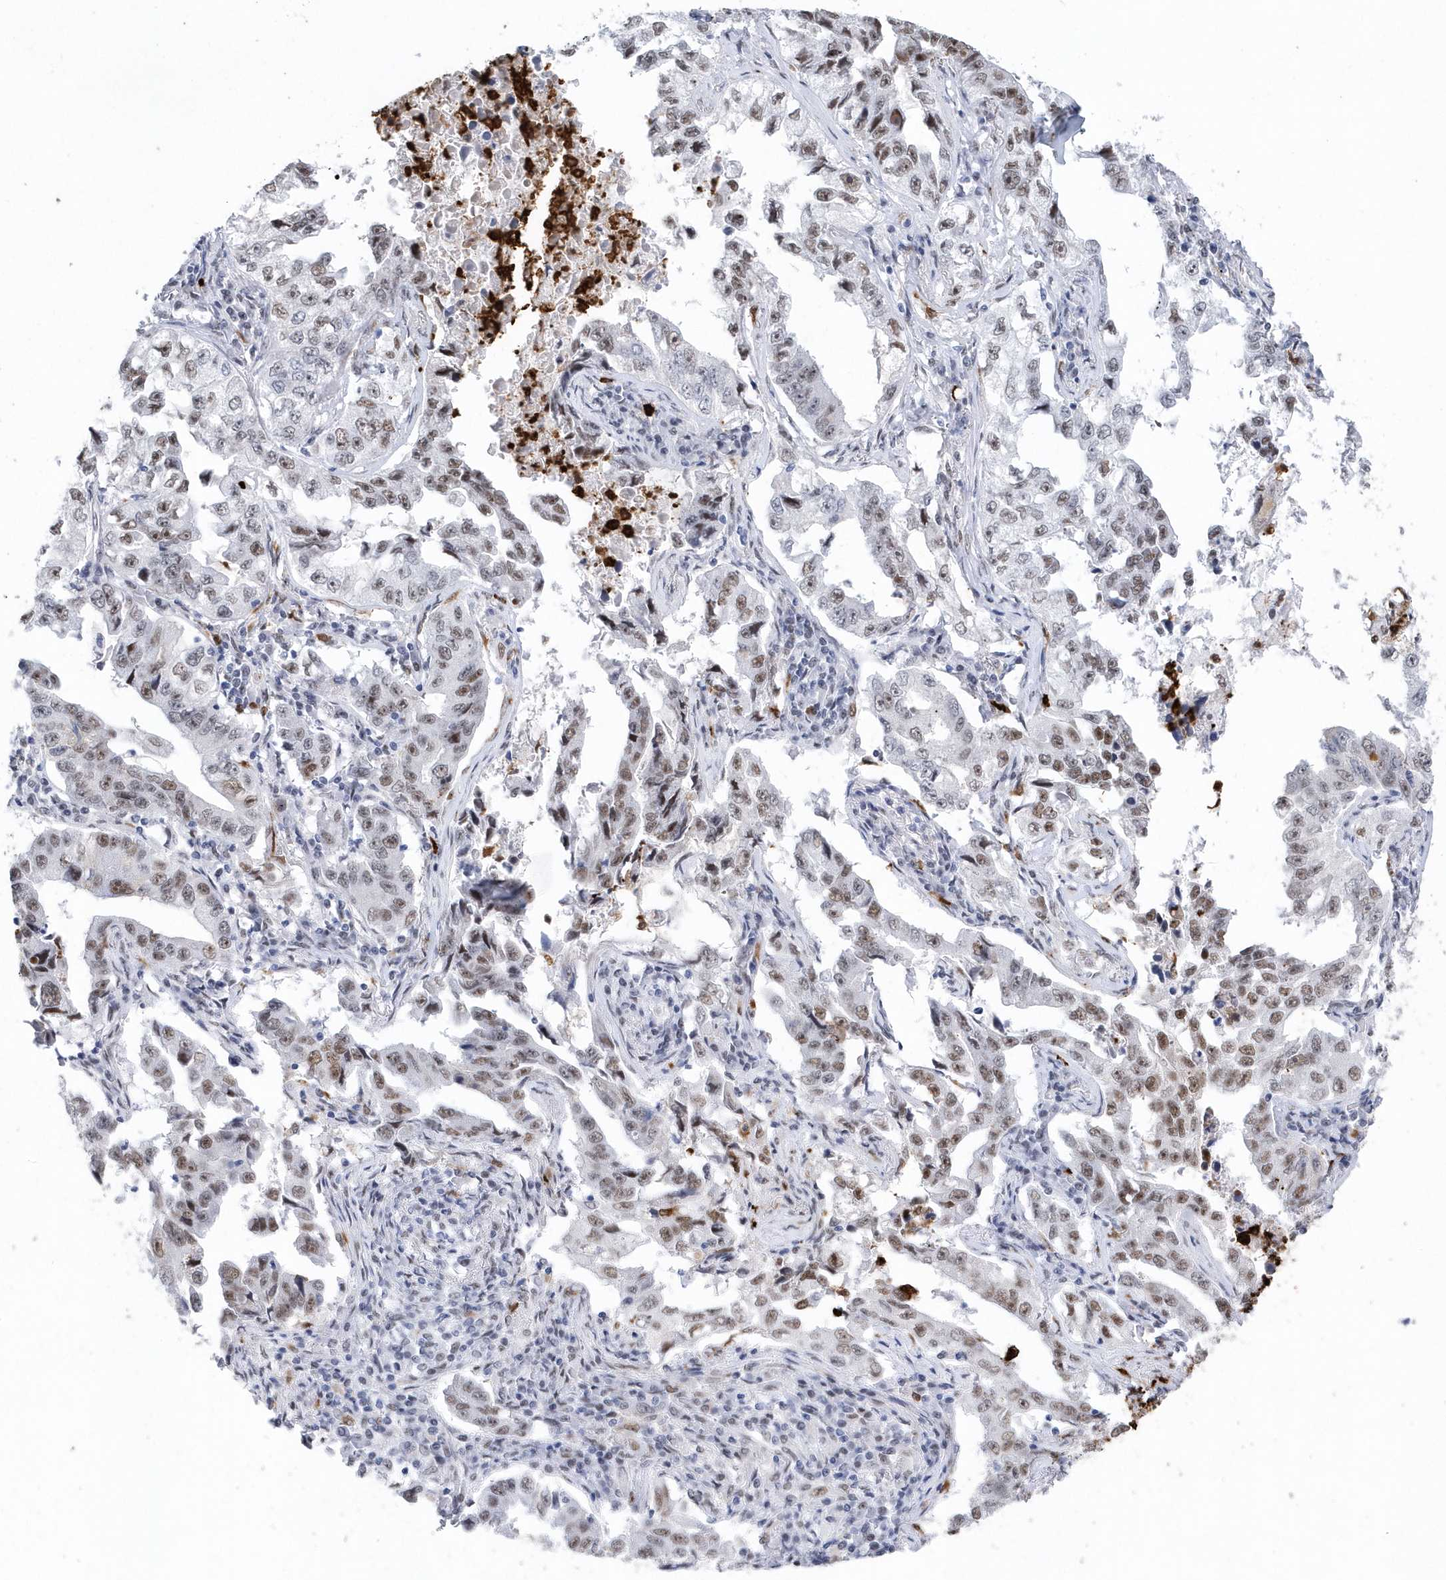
{"staining": {"intensity": "weak", "quantity": ">75%", "location": "nuclear"}, "tissue": "lung cancer", "cell_type": "Tumor cells", "image_type": "cancer", "snomed": [{"axis": "morphology", "description": "Adenocarcinoma, NOS"}, {"axis": "topography", "description": "Lung"}], "caption": "Immunohistochemical staining of lung cancer (adenocarcinoma) displays low levels of weak nuclear protein positivity in approximately >75% of tumor cells. (DAB (3,3'-diaminobenzidine) IHC with brightfield microscopy, high magnification).", "gene": "RPP30", "patient": {"sex": "female", "age": 51}}